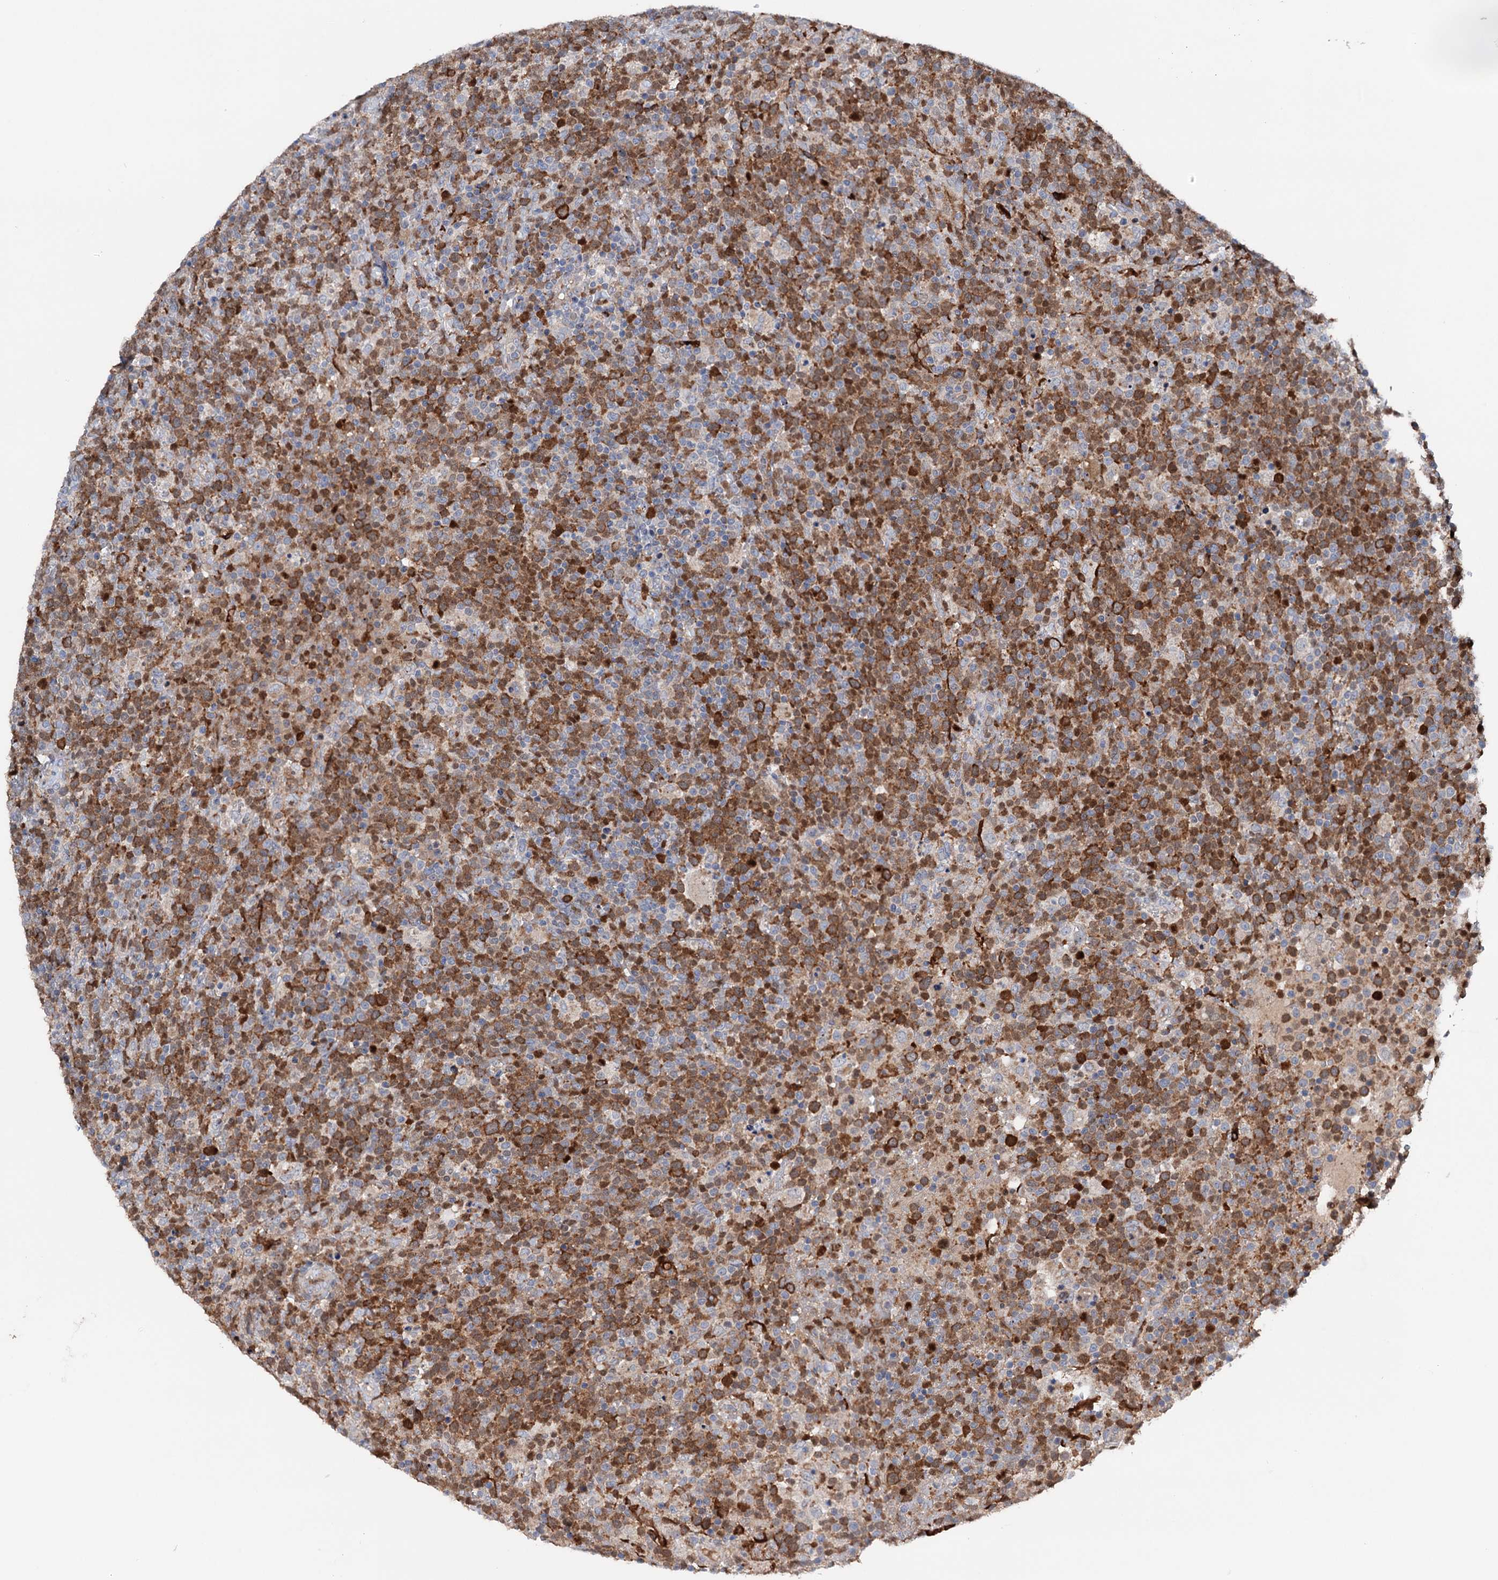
{"staining": {"intensity": "moderate", "quantity": "25%-75%", "location": "cytoplasmic/membranous"}, "tissue": "lymphoma", "cell_type": "Tumor cells", "image_type": "cancer", "snomed": [{"axis": "morphology", "description": "Malignant lymphoma, non-Hodgkin's type, High grade"}, {"axis": "topography", "description": "Lymph node"}], "caption": "There is medium levels of moderate cytoplasmic/membranous expression in tumor cells of high-grade malignant lymphoma, non-Hodgkin's type, as demonstrated by immunohistochemical staining (brown color).", "gene": "NCAPD2", "patient": {"sex": "male", "age": 61}}